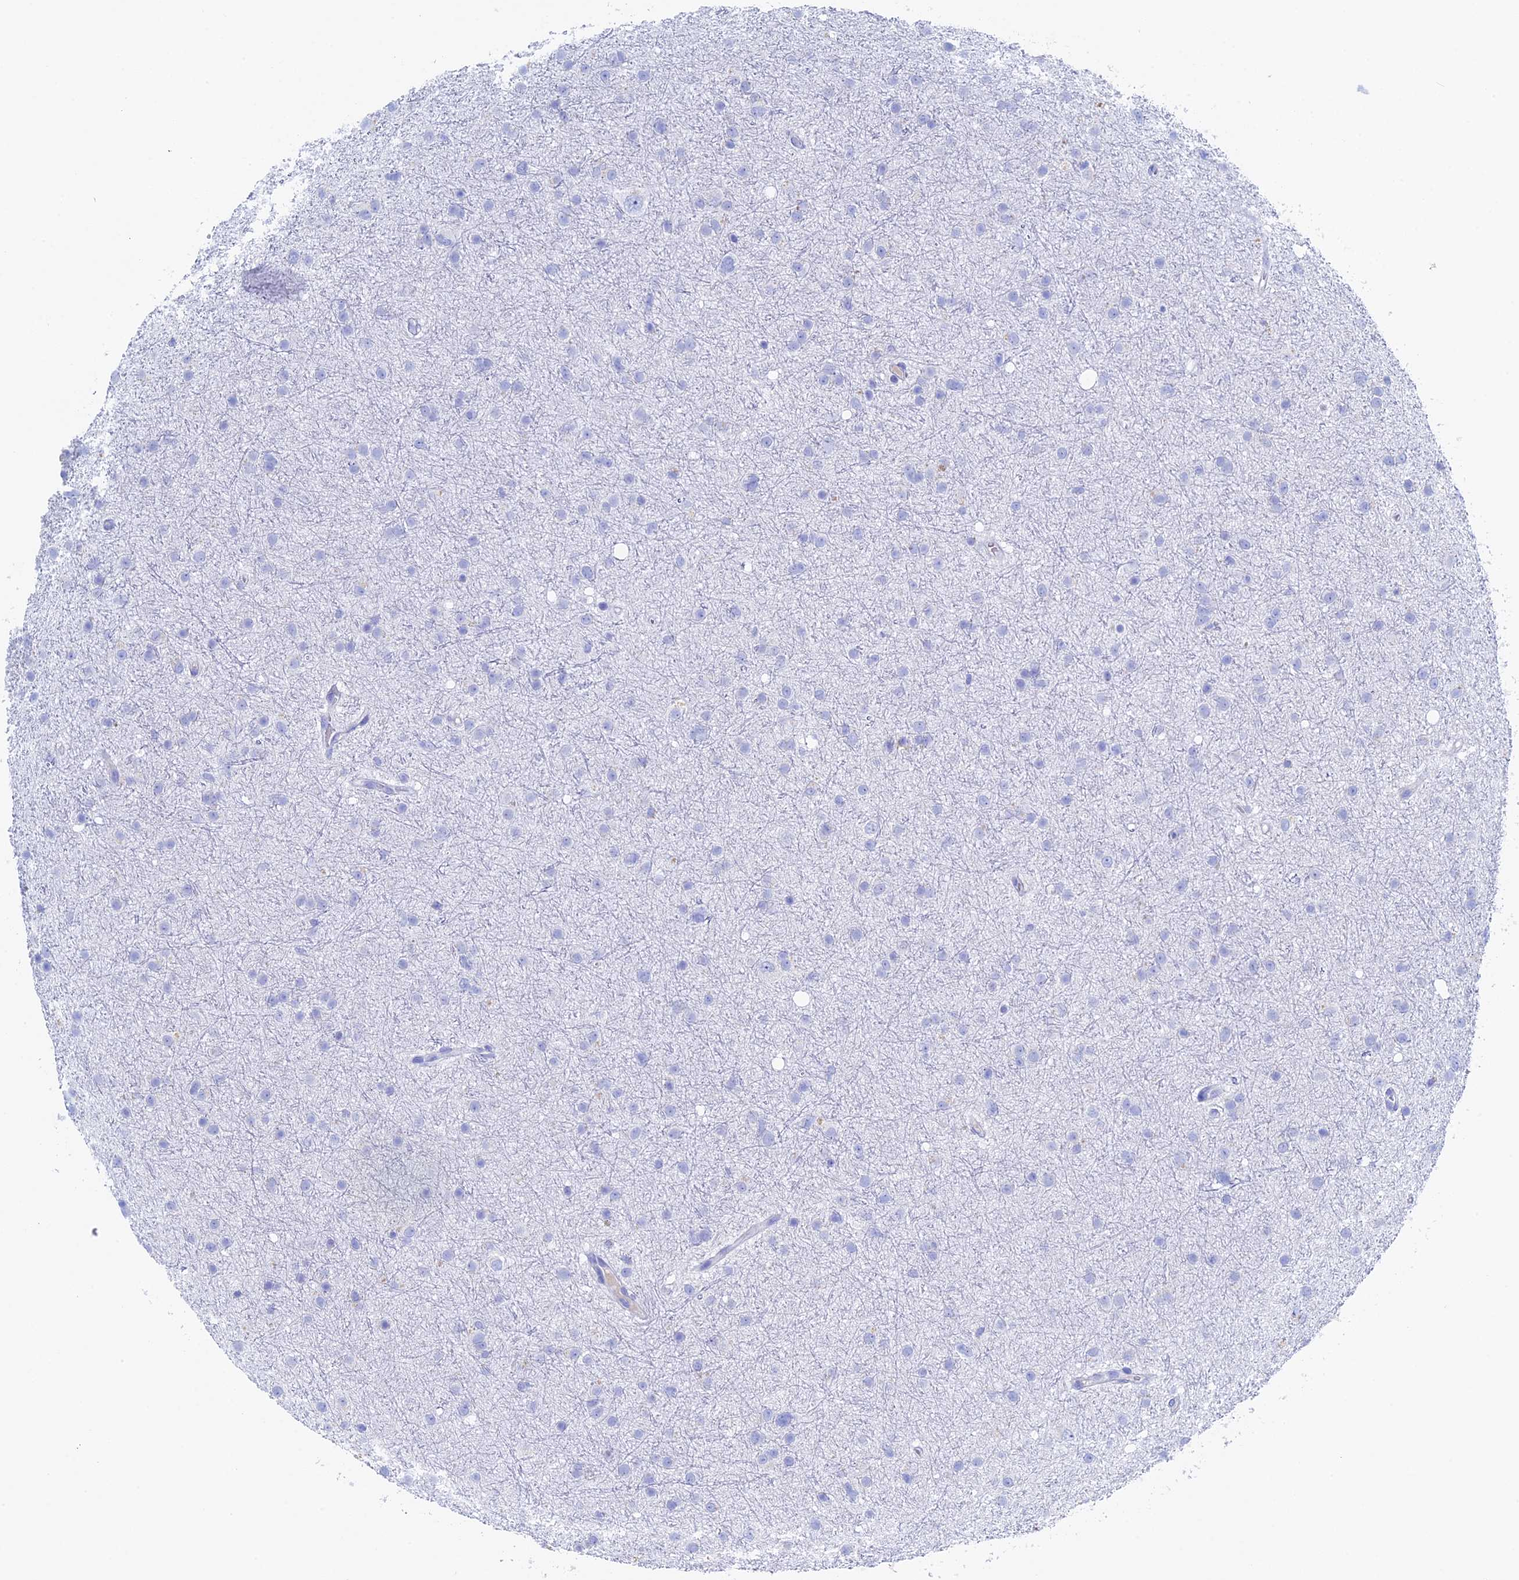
{"staining": {"intensity": "negative", "quantity": "none", "location": "none"}, "tissue": "glioma", "cell_type": "Tumor cells", "image_type": "cancer", "snomed": [{"axis": "morphology", "description": "Glioma, malignant, Low grade"}, {"axis": "topography", "description": "Cerebral cortex"}], "caption": "IHC histopathology image of neoplastic tissue: malignant low-grade glioma stained with DAB (3,3'-diaminobenzidine) reveals no significant protein expression in tumor cells. Brightfield microscopy of IHC stained with DAB (3,3'-diaminobenzidine) (brown) and hematoxylin (blue), captured at high magnification.", "gene": "UNC119", "patient": {"sex": "female", "age": 39}}